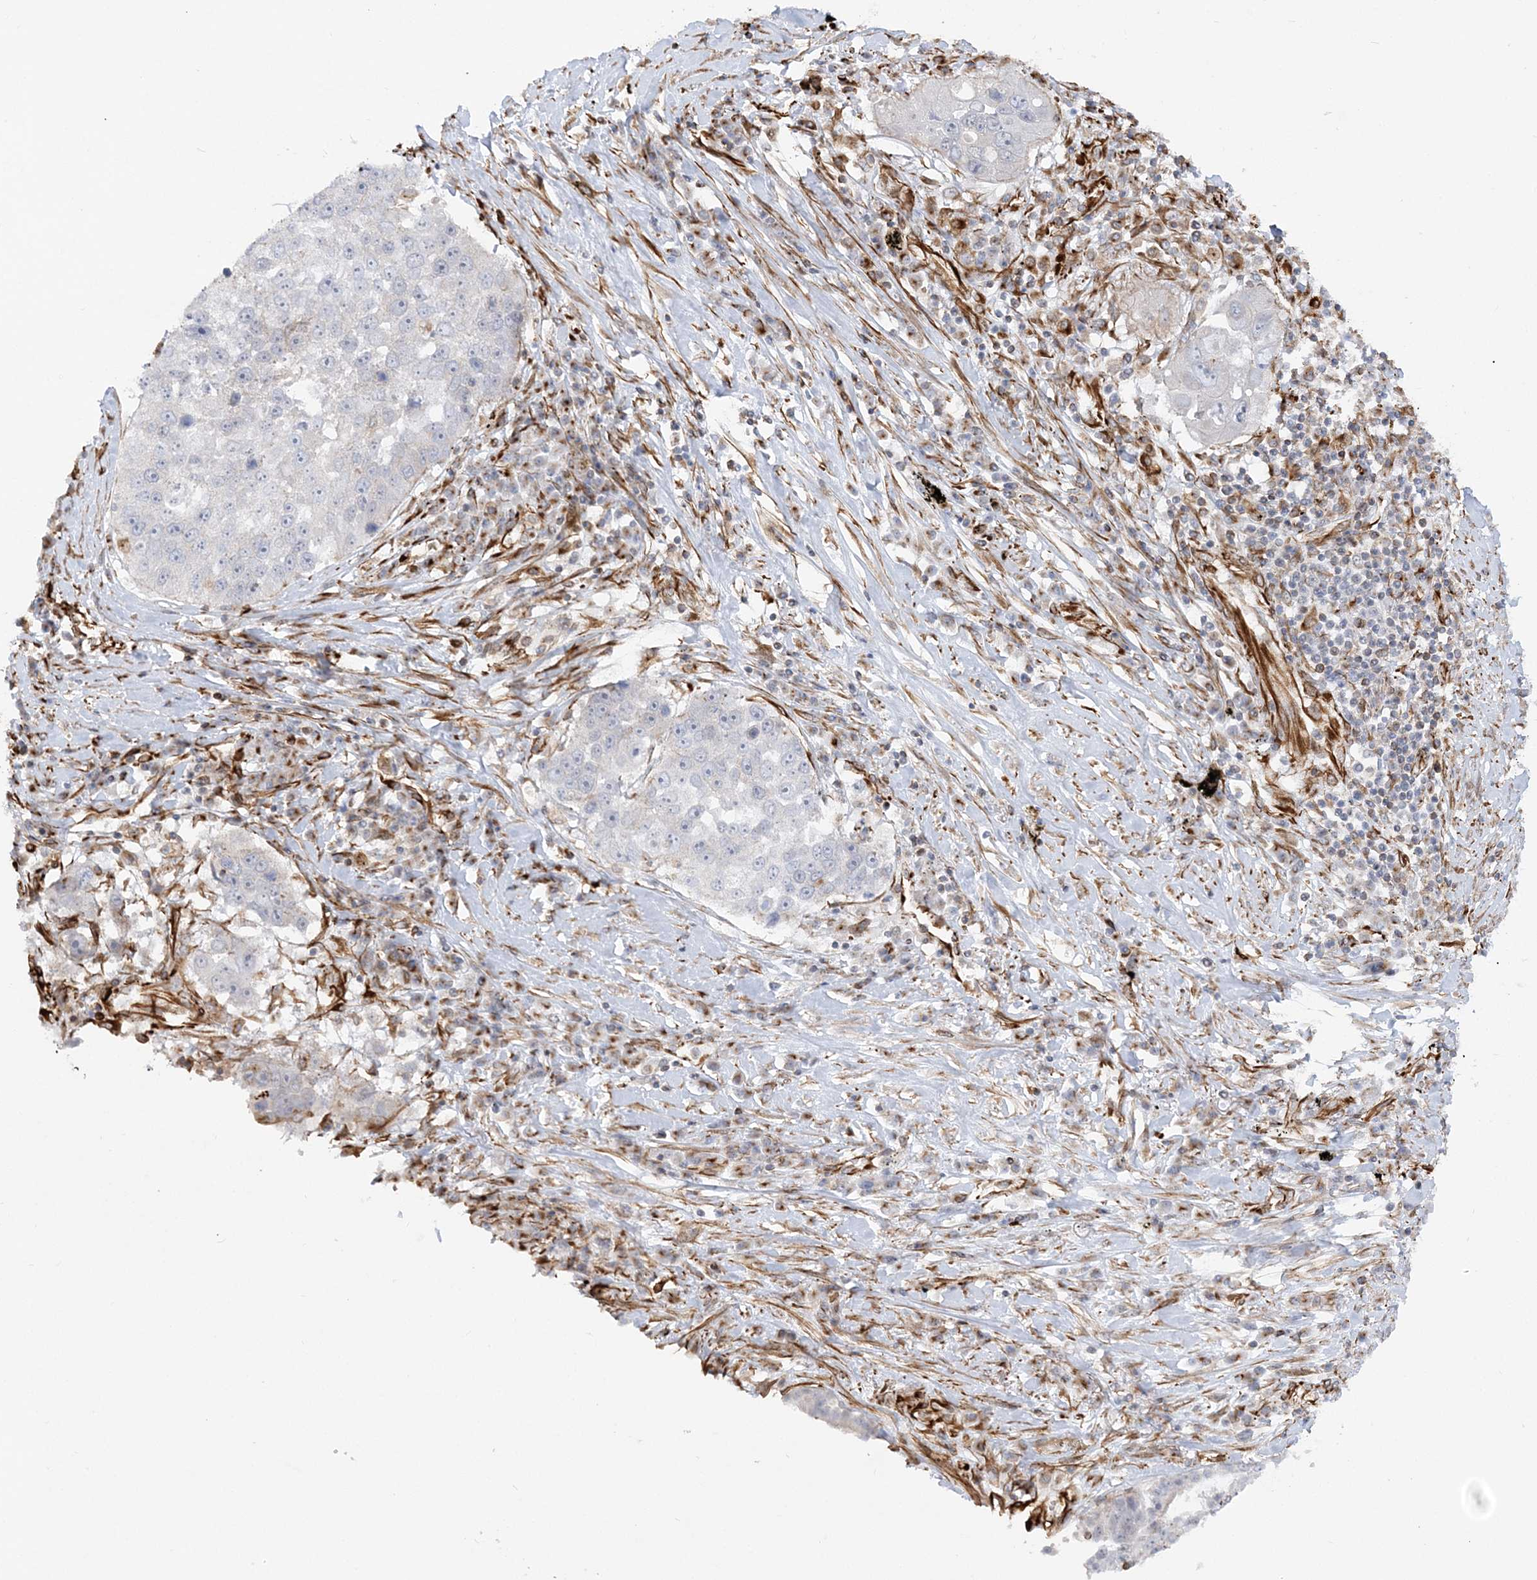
{"staining": {"intensity": "negative", "quantity": "none", "location": "none"}, "tissue": "lung cancer", "cell_type": "Tumor cells", "image_type": "cancer", "snomed": [{"axis": "morphology", "description": "Squamous cell carcinoma, NOS"}, {"axis": "topography", "description": "Lung"}], "caption": "The IHC histopathology image has no significant staining in tumor cells of squamous cell carcinoma (lung) tissue.", "gene": "SCLT1", "patient": {"sex": "male", "age": 61}}